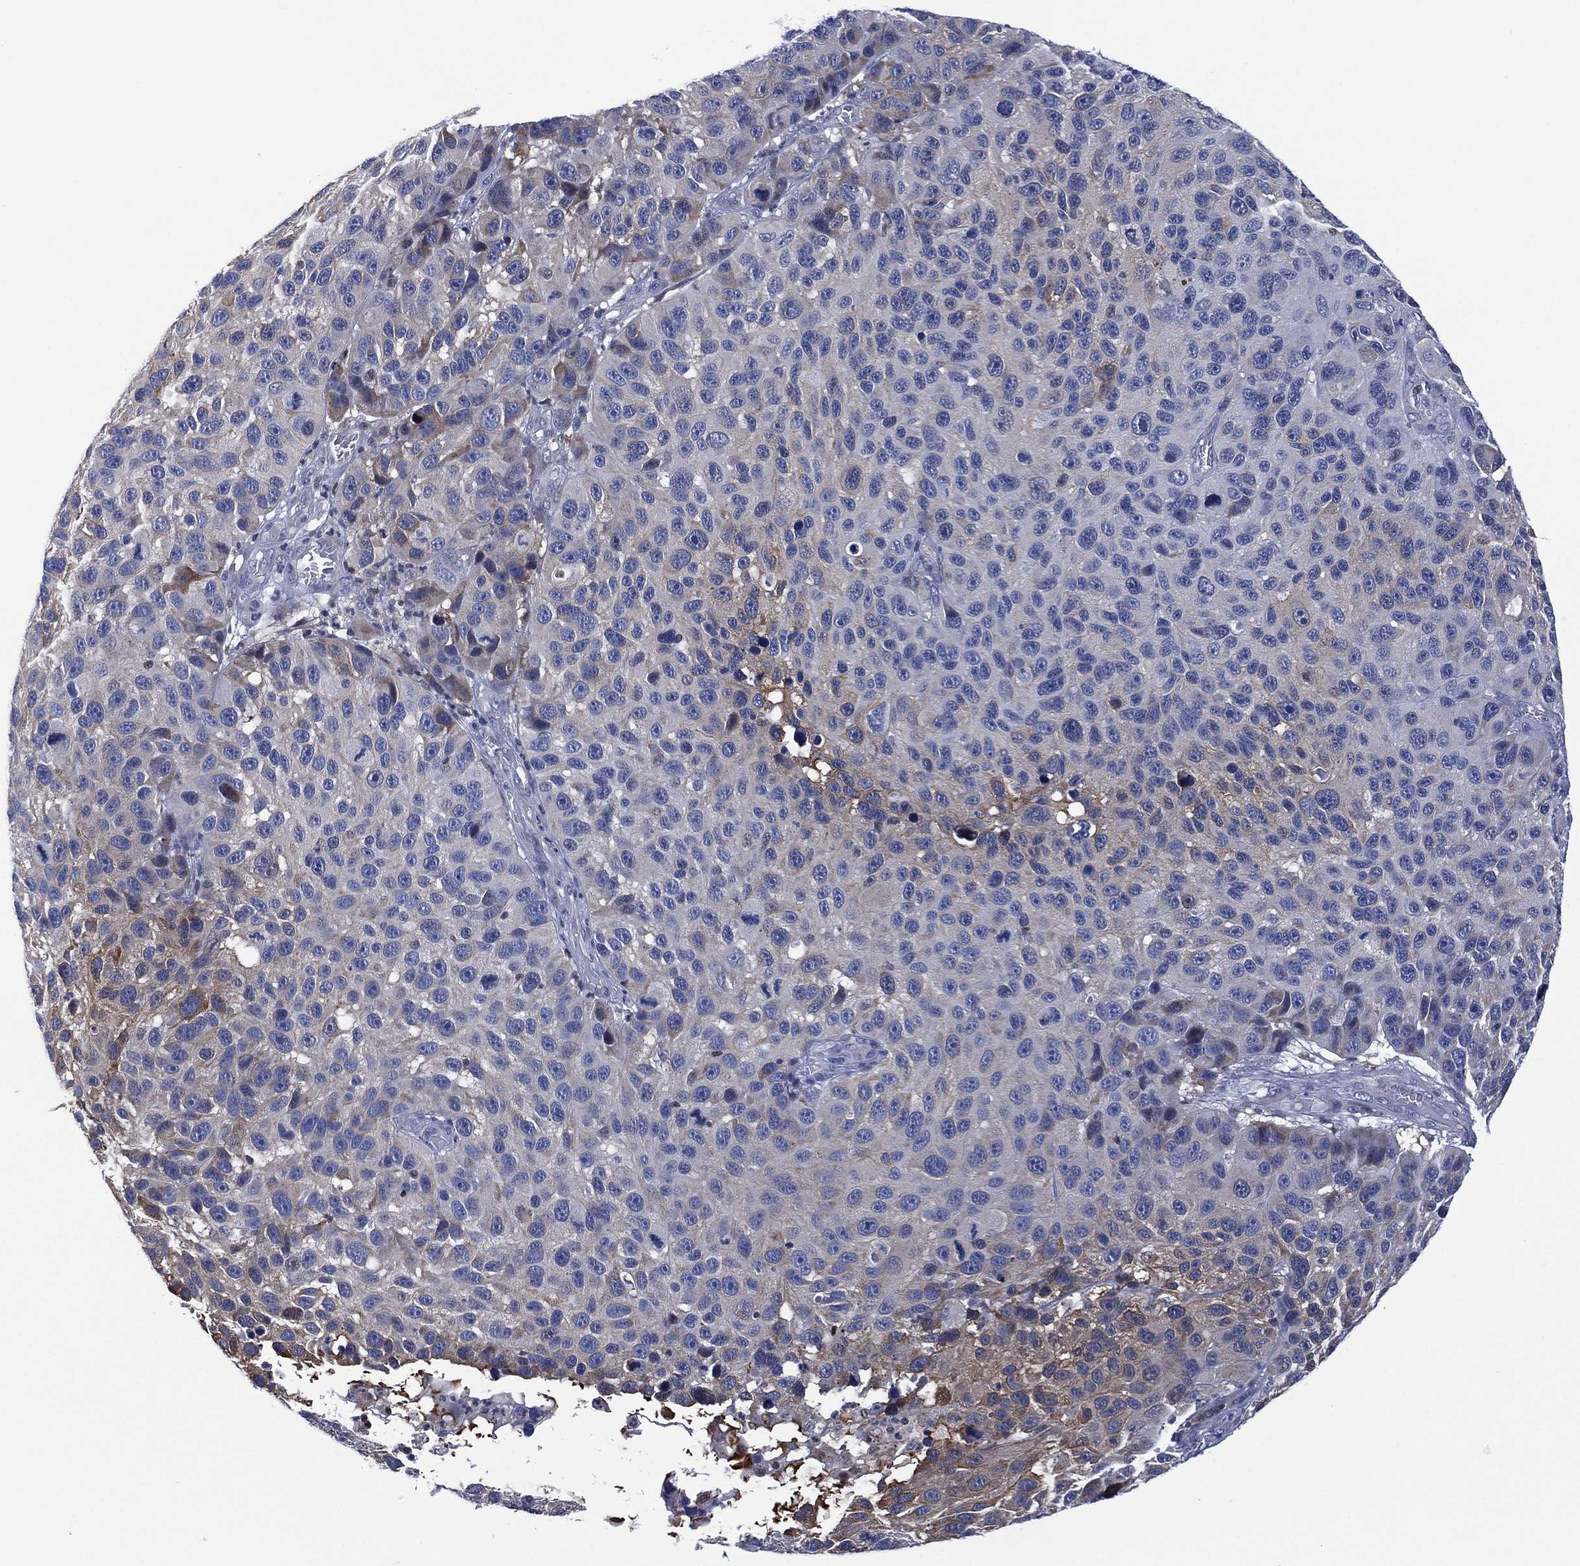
{"staining": {"intensity": "weak", "quantity": "<25%", "location": "cytoplasmic/membranous"}, "tissue": "melanoma", "cell_type": "Tumor cells", "image_type": "cancer", "snomed": [{"axis": "morphology", "description": "Malignant melanoma, NOS"}, {"axis": "topography", "description": "Skin"}], "caption": "Immunohistochemistry (IHC) histopathology image of human melanoma stained for a protein (brown), which demonstrates no positivity in tumor cells.", "gene": "SLC4A4", "patient": {"sex": "male", "age": 53}}